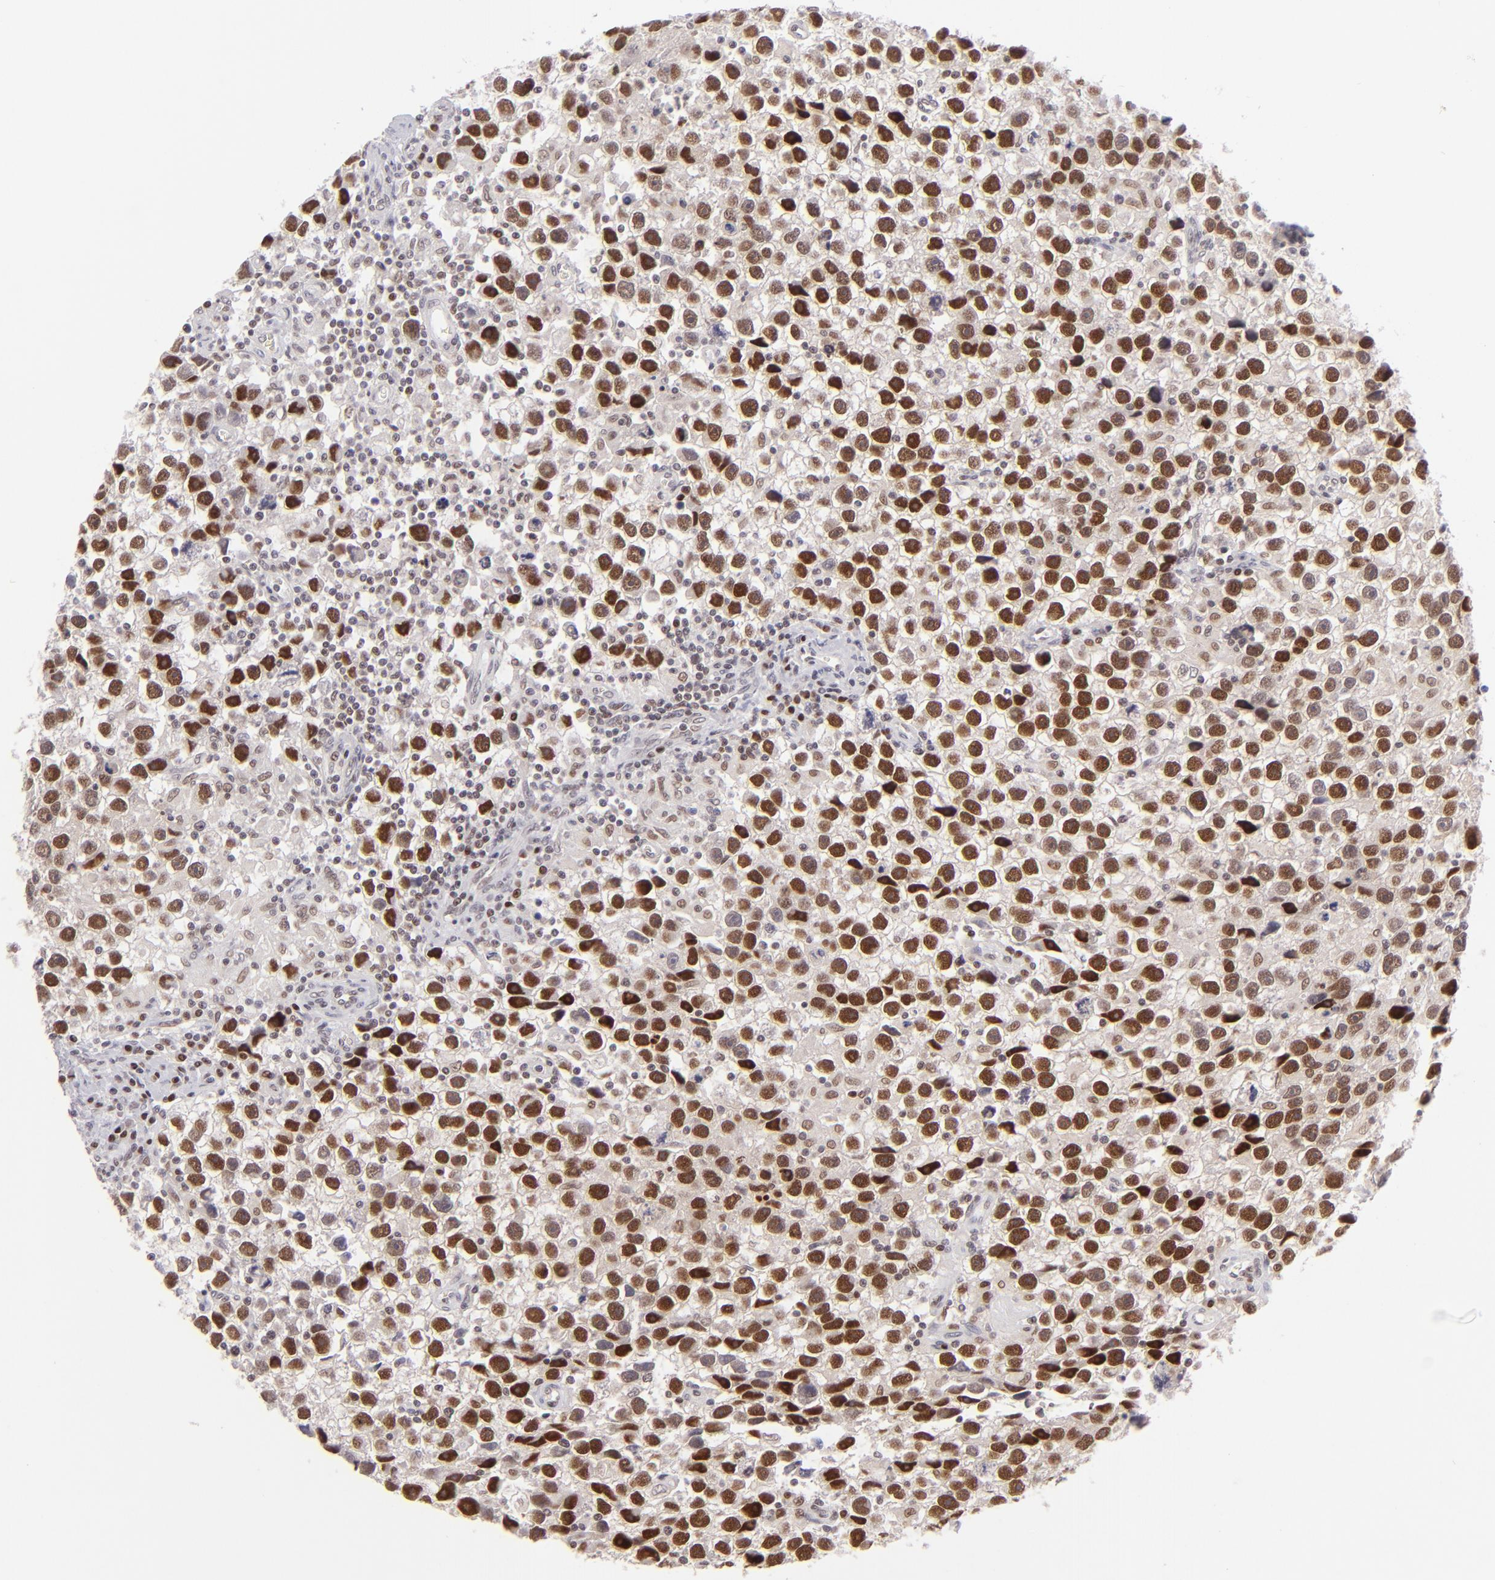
{"staining": {"intensity": "strong", "quantity": ">75%", "location": "nuclear"}, "tissue": "testis cancer", "cell_type": "Tumor cells", "image_type": "cancer", "snomed": [{"axis": "morphology", "description": "Seminoma, NOS"}, {"axis": "topography", "description": "Testis"}], "caption": "A photomicrograph of human testis seminoma stained for a protein reveals strong nuclear brown staining in tumor cells. (DAB (3,3'-diaminobenzidine) IHC with brightfield microscopy, high magnification).", "gene": "POU2F1", "patient": {"sex": "male", "age": 43}}